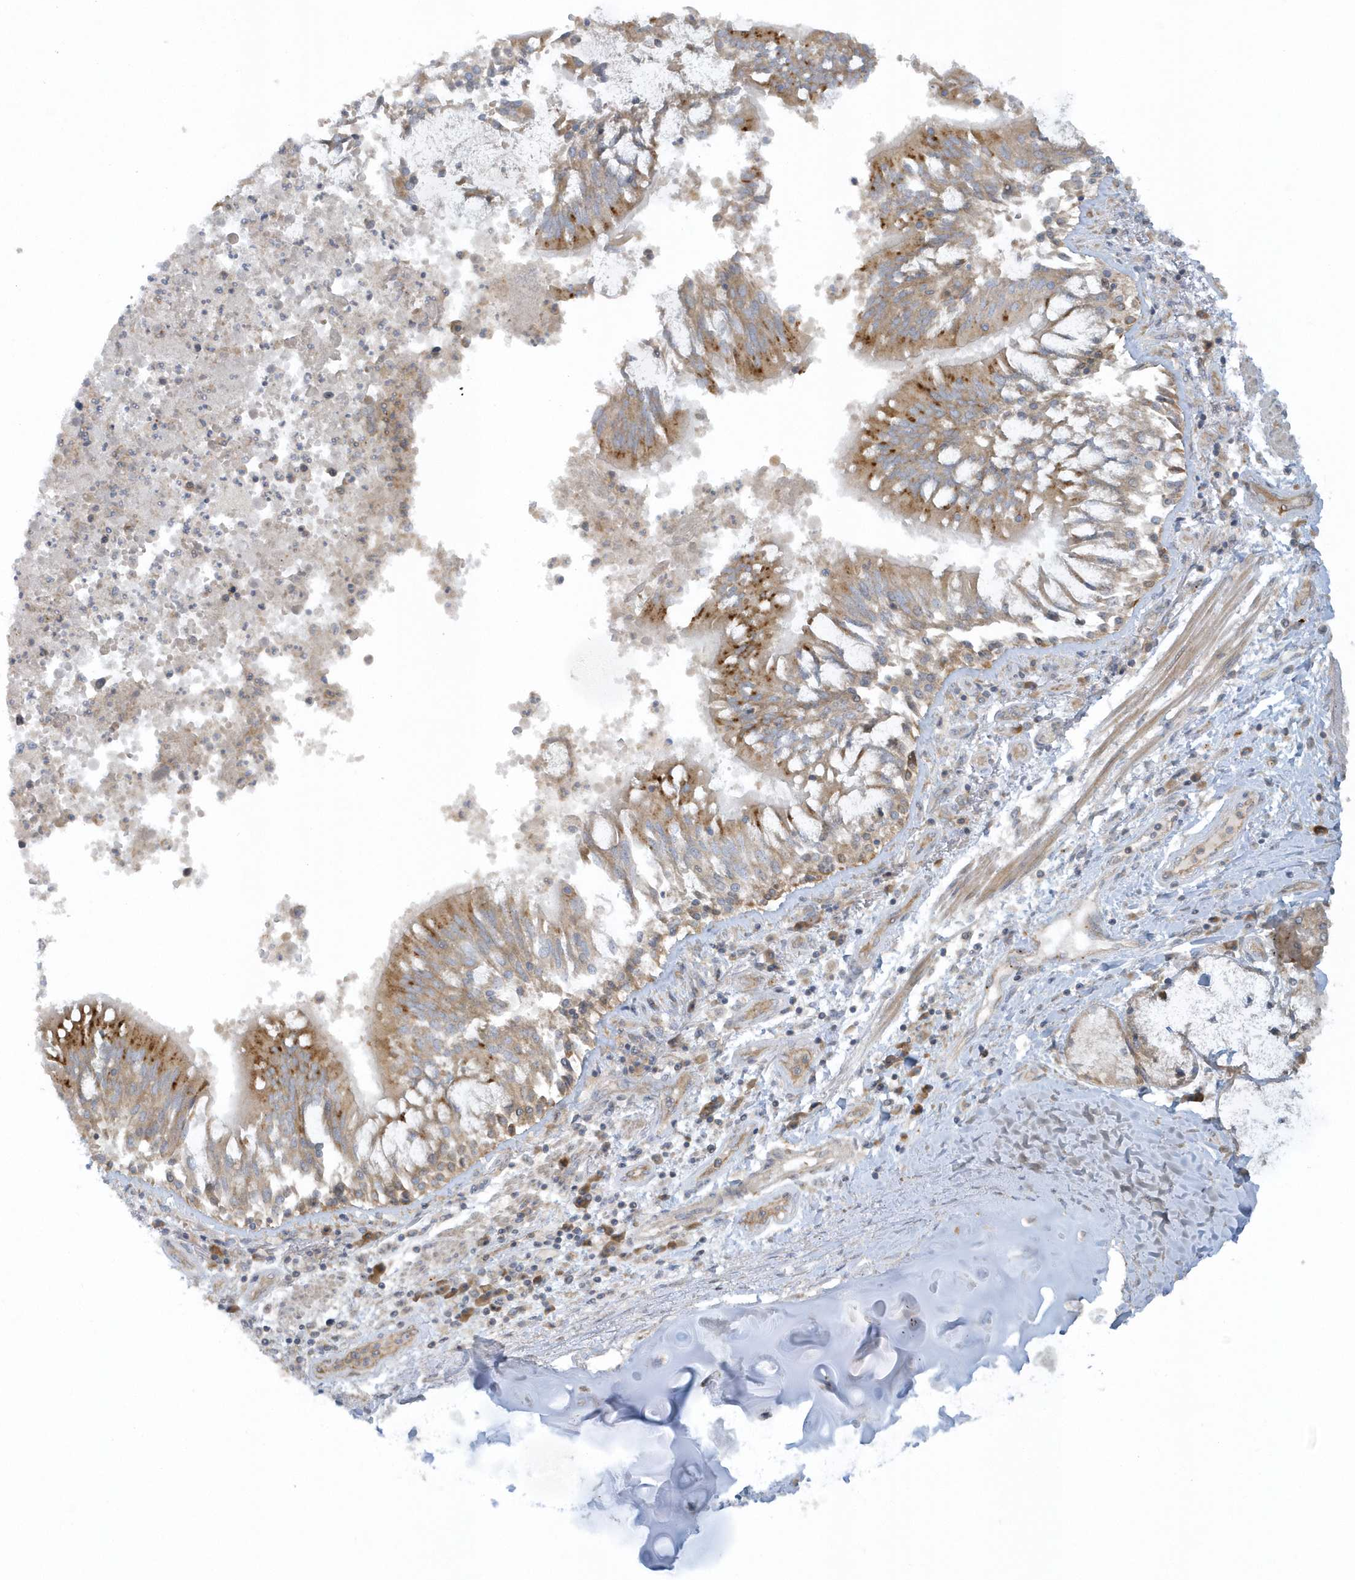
{"staining": {"intensity": "weak", "quantity": "25%-75%", "location": "cytoplasmic/membranous"}, "tissue": "adipose tissue", "cell_type": "Adipocytes", "image_type": "normal", "snomed": [{"axis": "morphology", "description": "Normal tissue, NOS"}, {"axis": "topography", "description": "Cartilage tissue"}, {"axis": "topography", "description": "Bronchus"}, {"axis": "topography", "description": "Lung"}, {"axis": "topography", "description": "Peripheral nerve tissue"}], "caption": "Protein analysis of normal adipose tissue displays weak cytoplasmic/membranous staining in about 25%-75% of adipocytes. The staining is performed using DAB (3,3'-diaminobenzidine) brown chromogen to label protein expression. The nuclei are counter-stained blue using hematoxylin.", "gene": "CNOT10", "patient": {"sex": "female", "age": 49}}